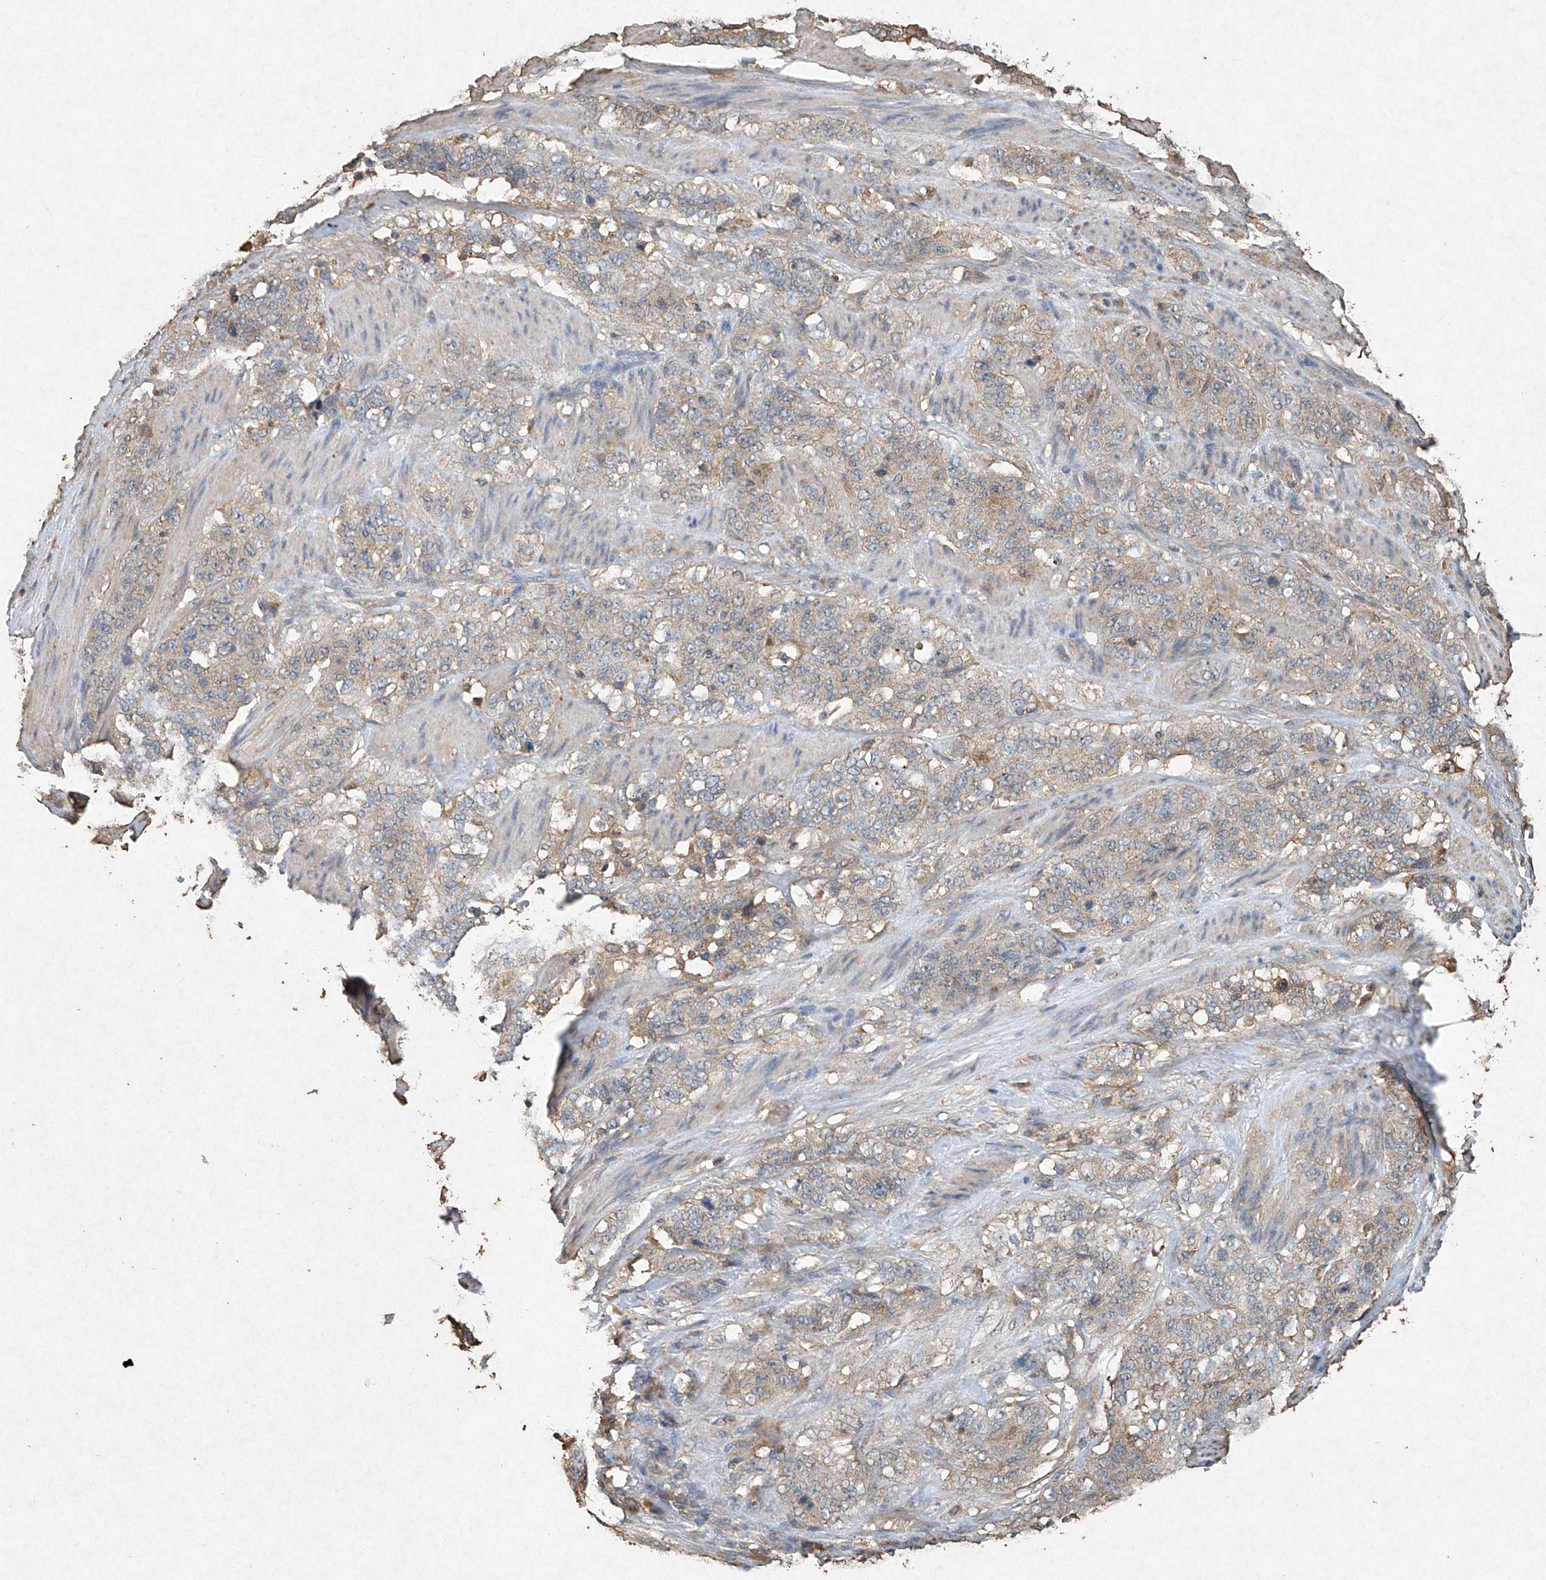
{"staining": {"intensity": "weak", "quantity": "<25%", "location": "cytoplasmic/membranous"}, "tissue": "stomach cancer", "cell_type": "Tumor cells", "image_type": "cancer", "snomed": [{"axis": "morphology", "description": "Adenocarcinoma, NOS"}, {"axis": "topography", "description": "Stomach"}], "caption": "Tumor cells show no significant staining in stomach cancer (adenocarcinoma).", "gene": "STK3", "patient": {"sex": "male", "age": 48}}